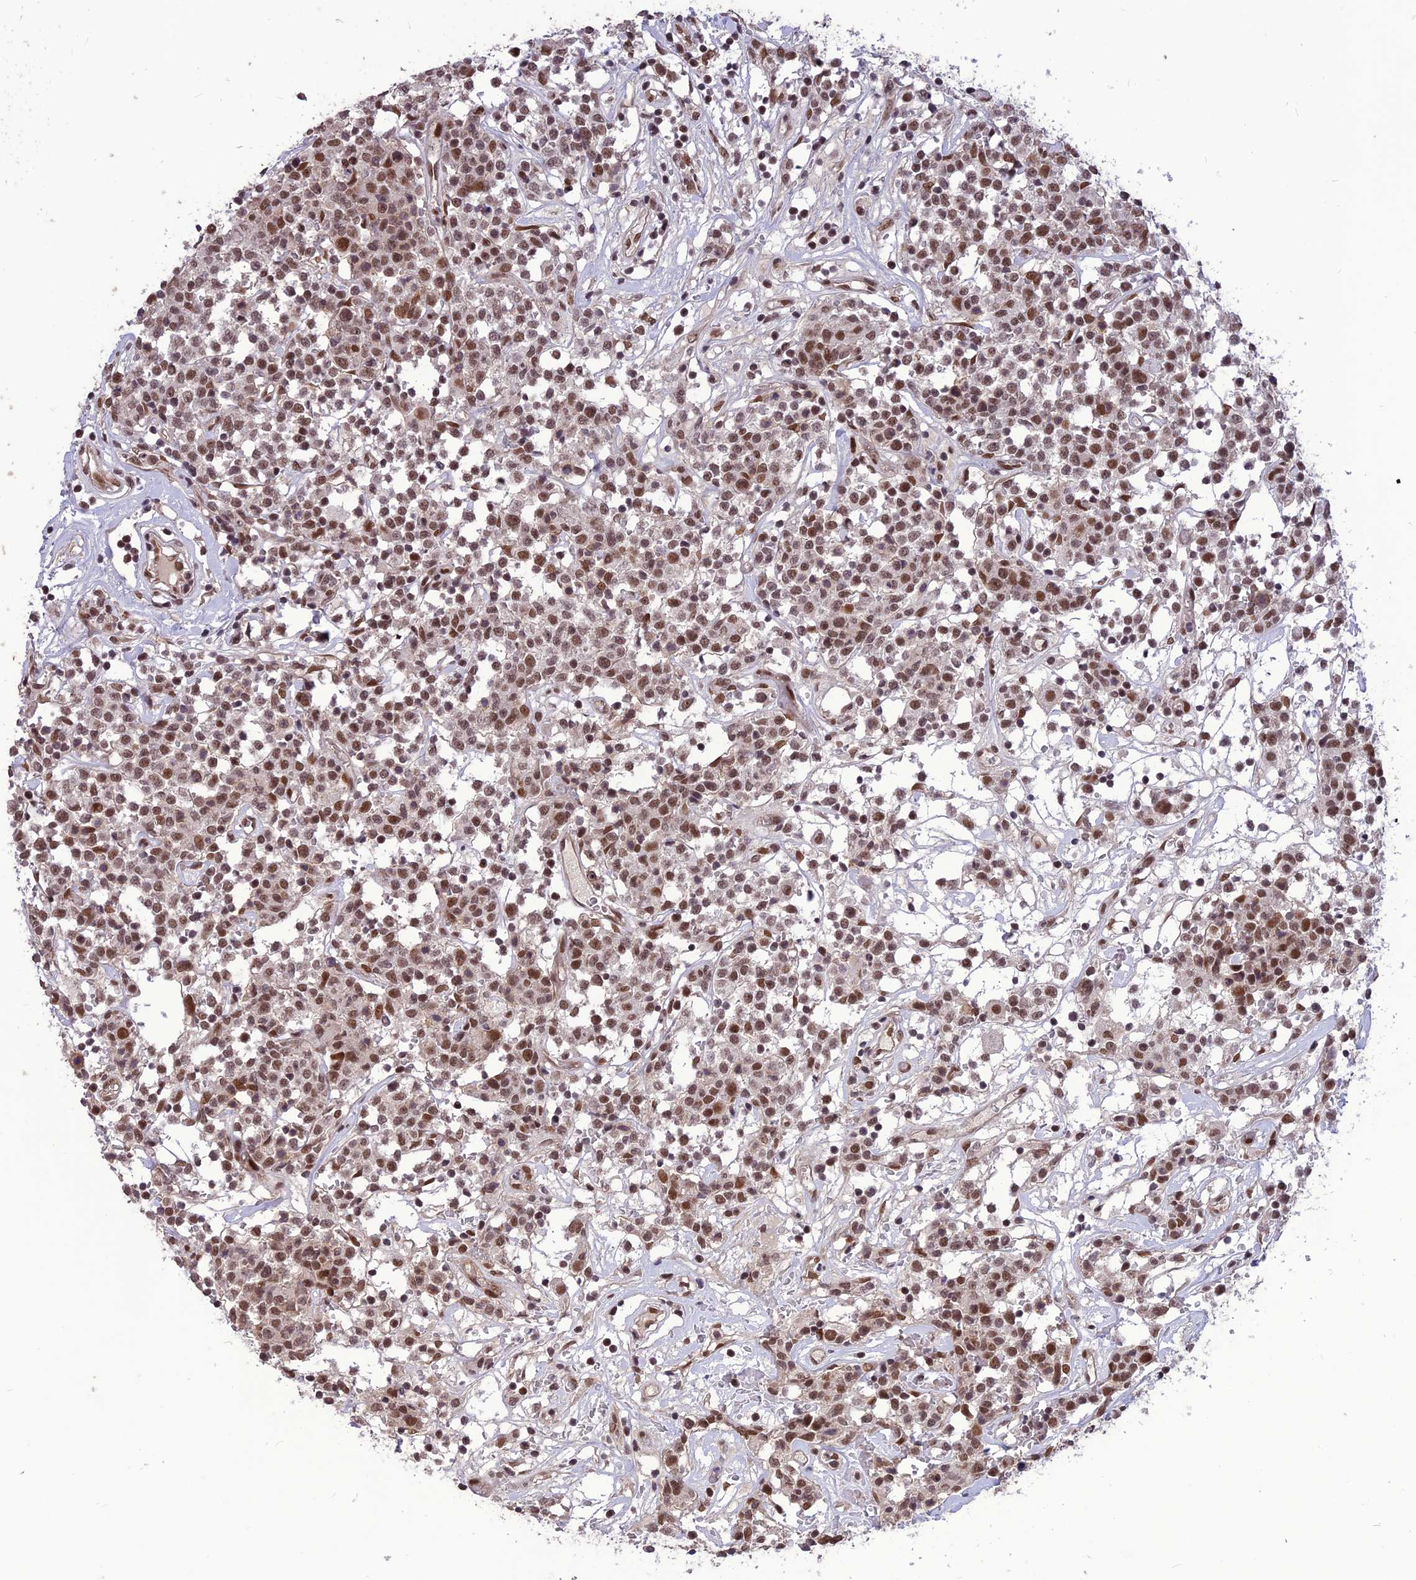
{"staining": {"intensity": "moderate", "quantity": ">75%", "location": "nuclear"}, "tissue": "lymphoma", "cell_type": "Tumor cells", "image_type": "cancer", "snomed": [{"axis": "morphology", "description": "Malignant lymphoma, non-Hodgkin's type, Low grade"}, {"axis": "topography", "description": "Small intestine"}], "caption": "Immunohistochemistry (IHC) of lymphoma displays medium levels of moderate nuclear expression in approximately >75% of tumor cells.", "gene": "DIS3", "patient": {"sex": "female", "age": 59}}